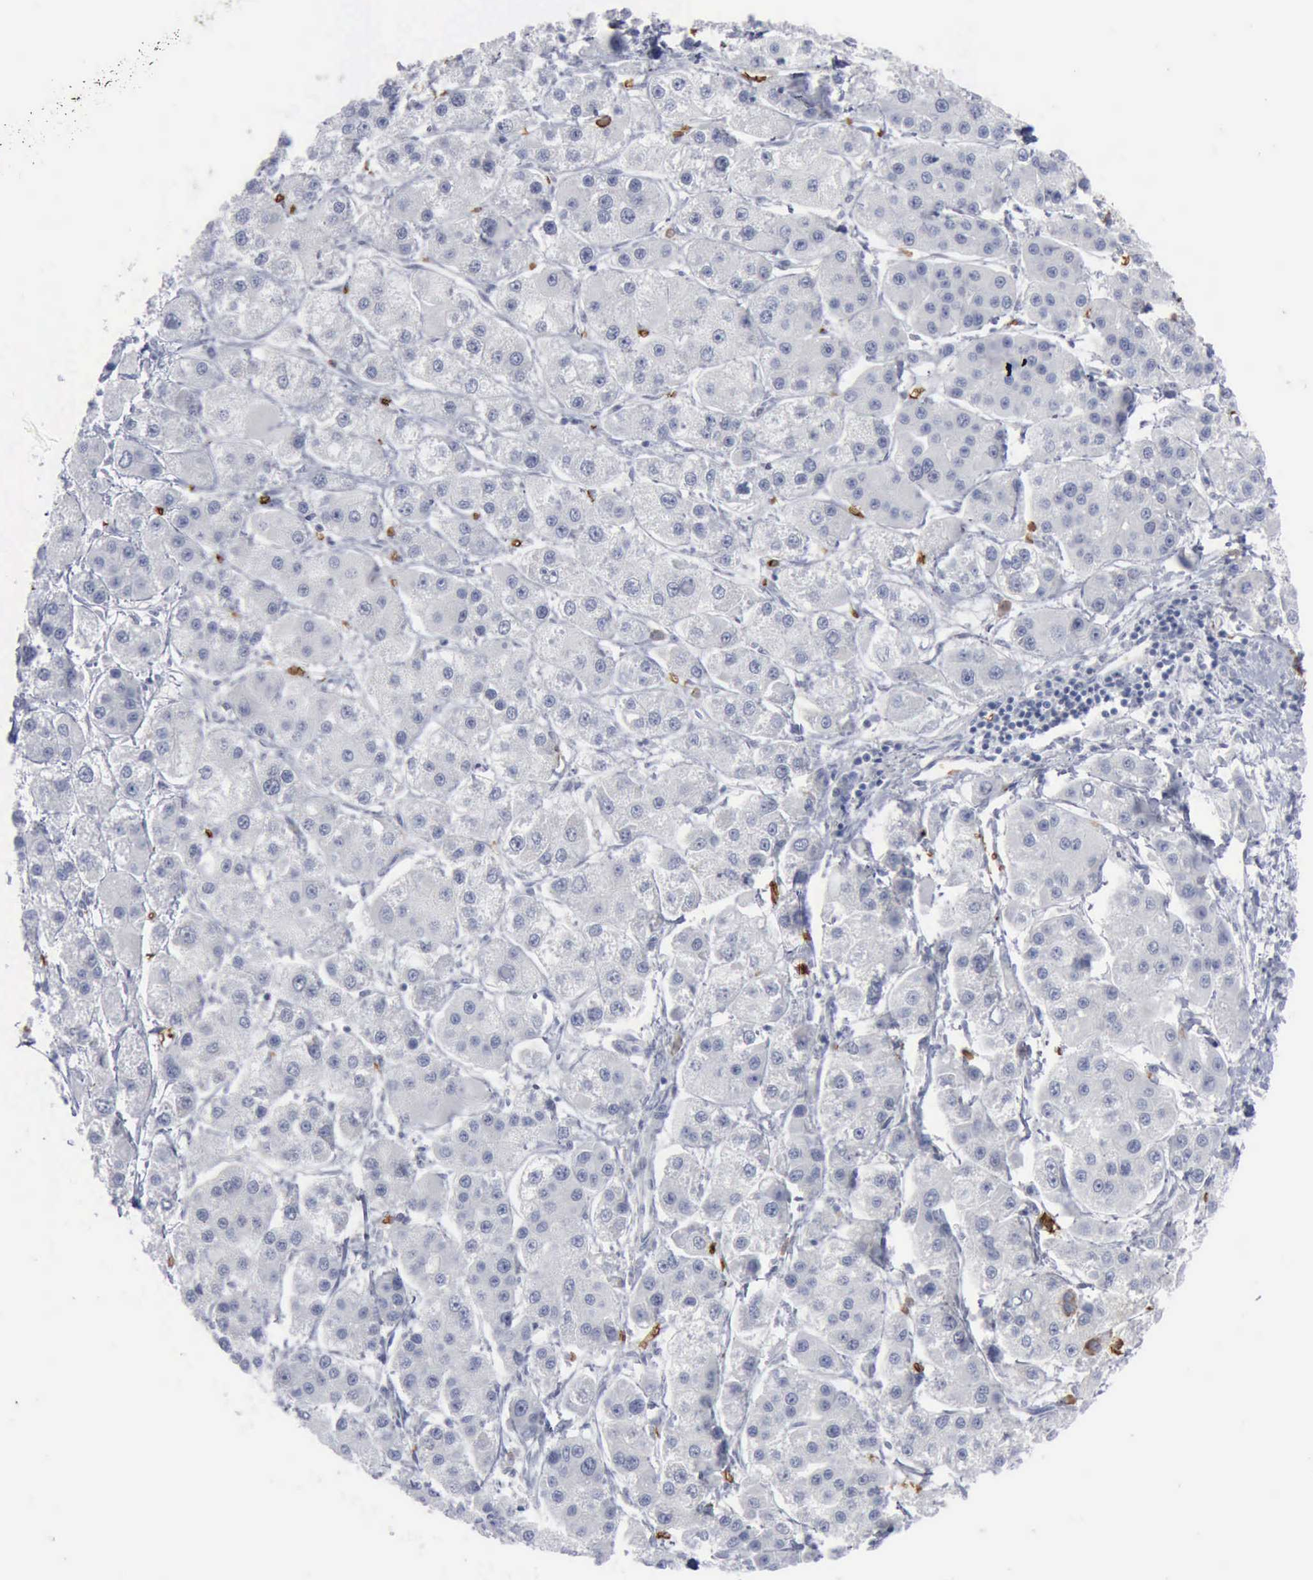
{"staining": {"intensity": "negative", "quantity": "none", "location": "none"}, "tissue": "liver cancer", "cell_type": "Tumor cells", "image_type": "cancer", "snomed": [{"axis": "morphology", "description": "Carcinoma, Hepatocellular, NOS"}, {"axis": "topography", "description": "Liver"}], "caption": "Histopathology image shows no significant protein positivity in tumor cells of hepatocellular carcinoma (liver).", "gene": "TGFB1", "patient": {"sex": "female", "age": 85}}